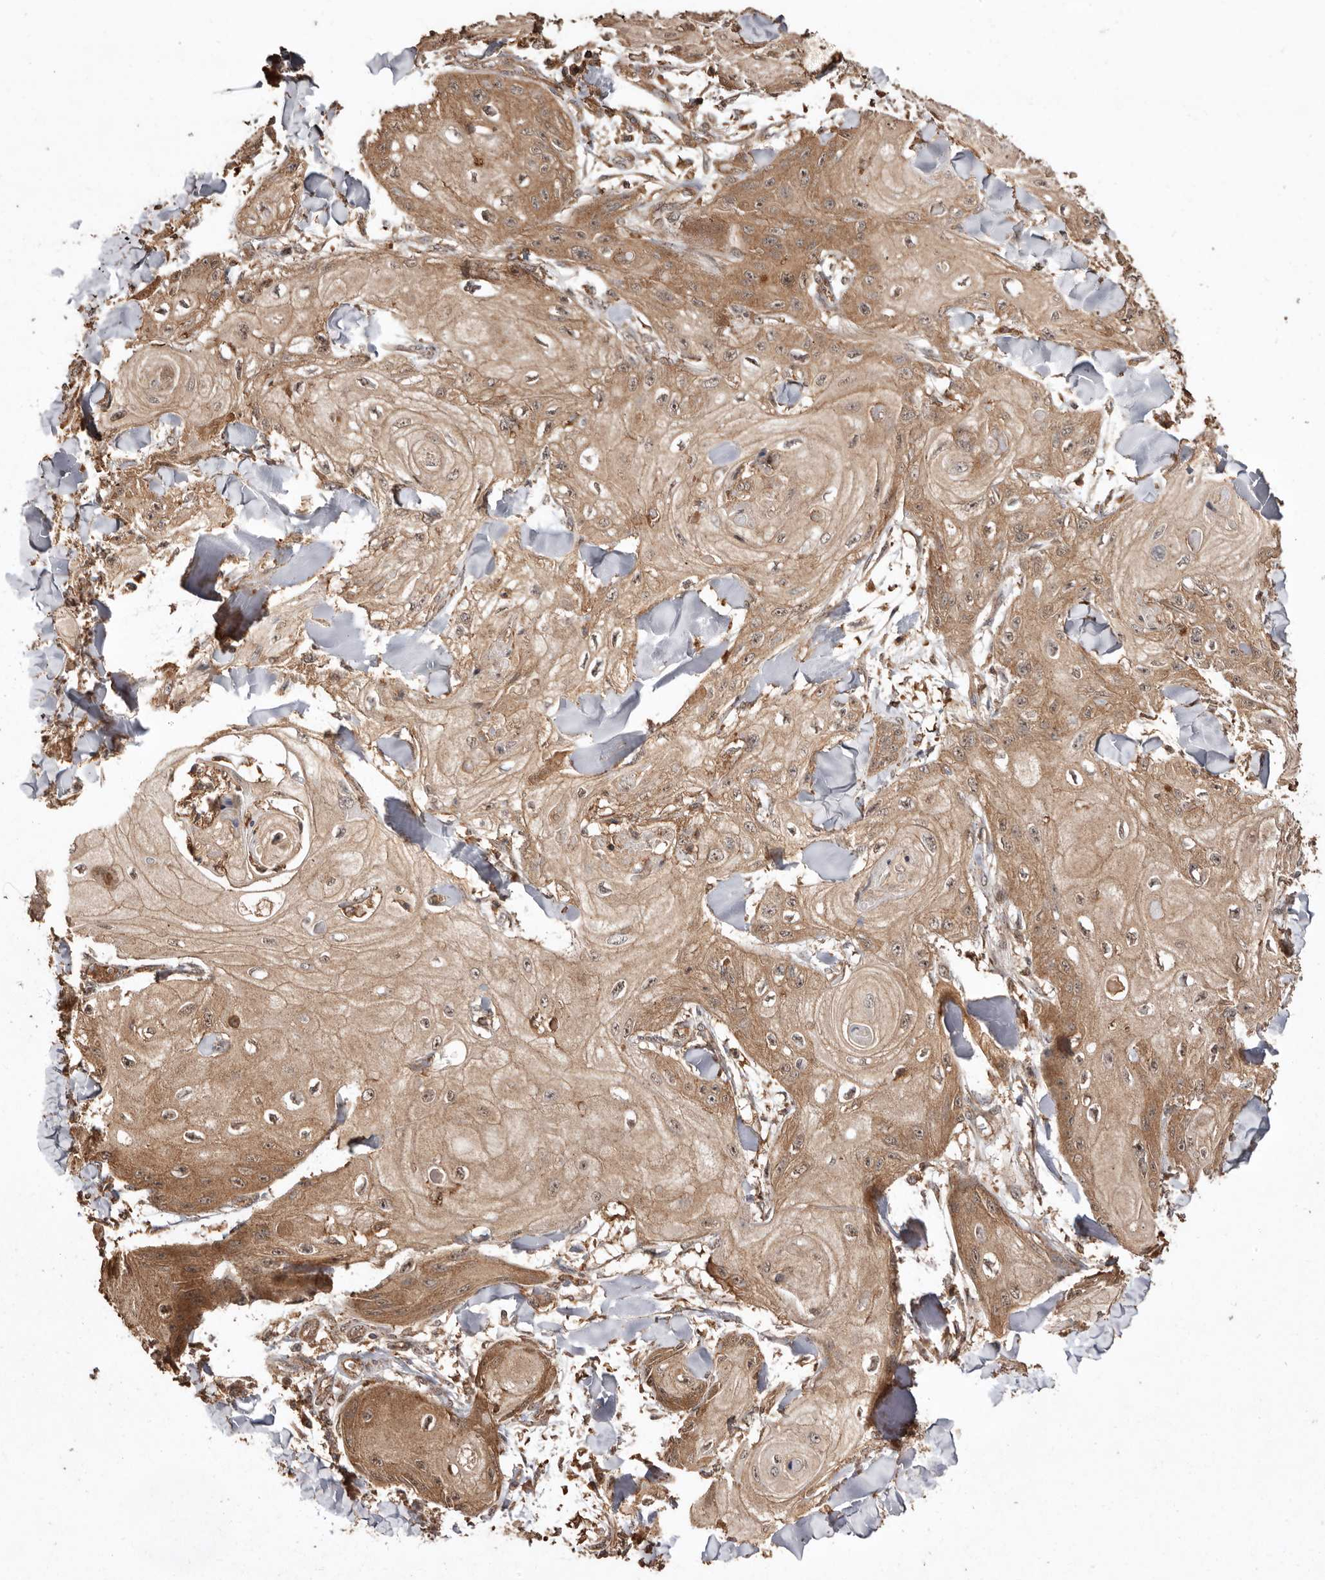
{"staining": {"intensity": "moderate", "quantity": ">75%", "location": "cytoplasmic/membranous"}, "tissue": "skin cancer", "cell_type": "Tumor cells", "image_type": "cancer", "snomed": [{"axis": "morphology", "description": "Squamous cell carcinoma, NOS"}, {"axis": "topography", "description": "Skin"}], "caption": "A brown stain labels moderate cytoplasmic/membranous positivity of a protein in human skin squamous cell carcinoma tumor cells.", "gene": "RWDD1", "patient": {"sex": "male", "age": 74}}